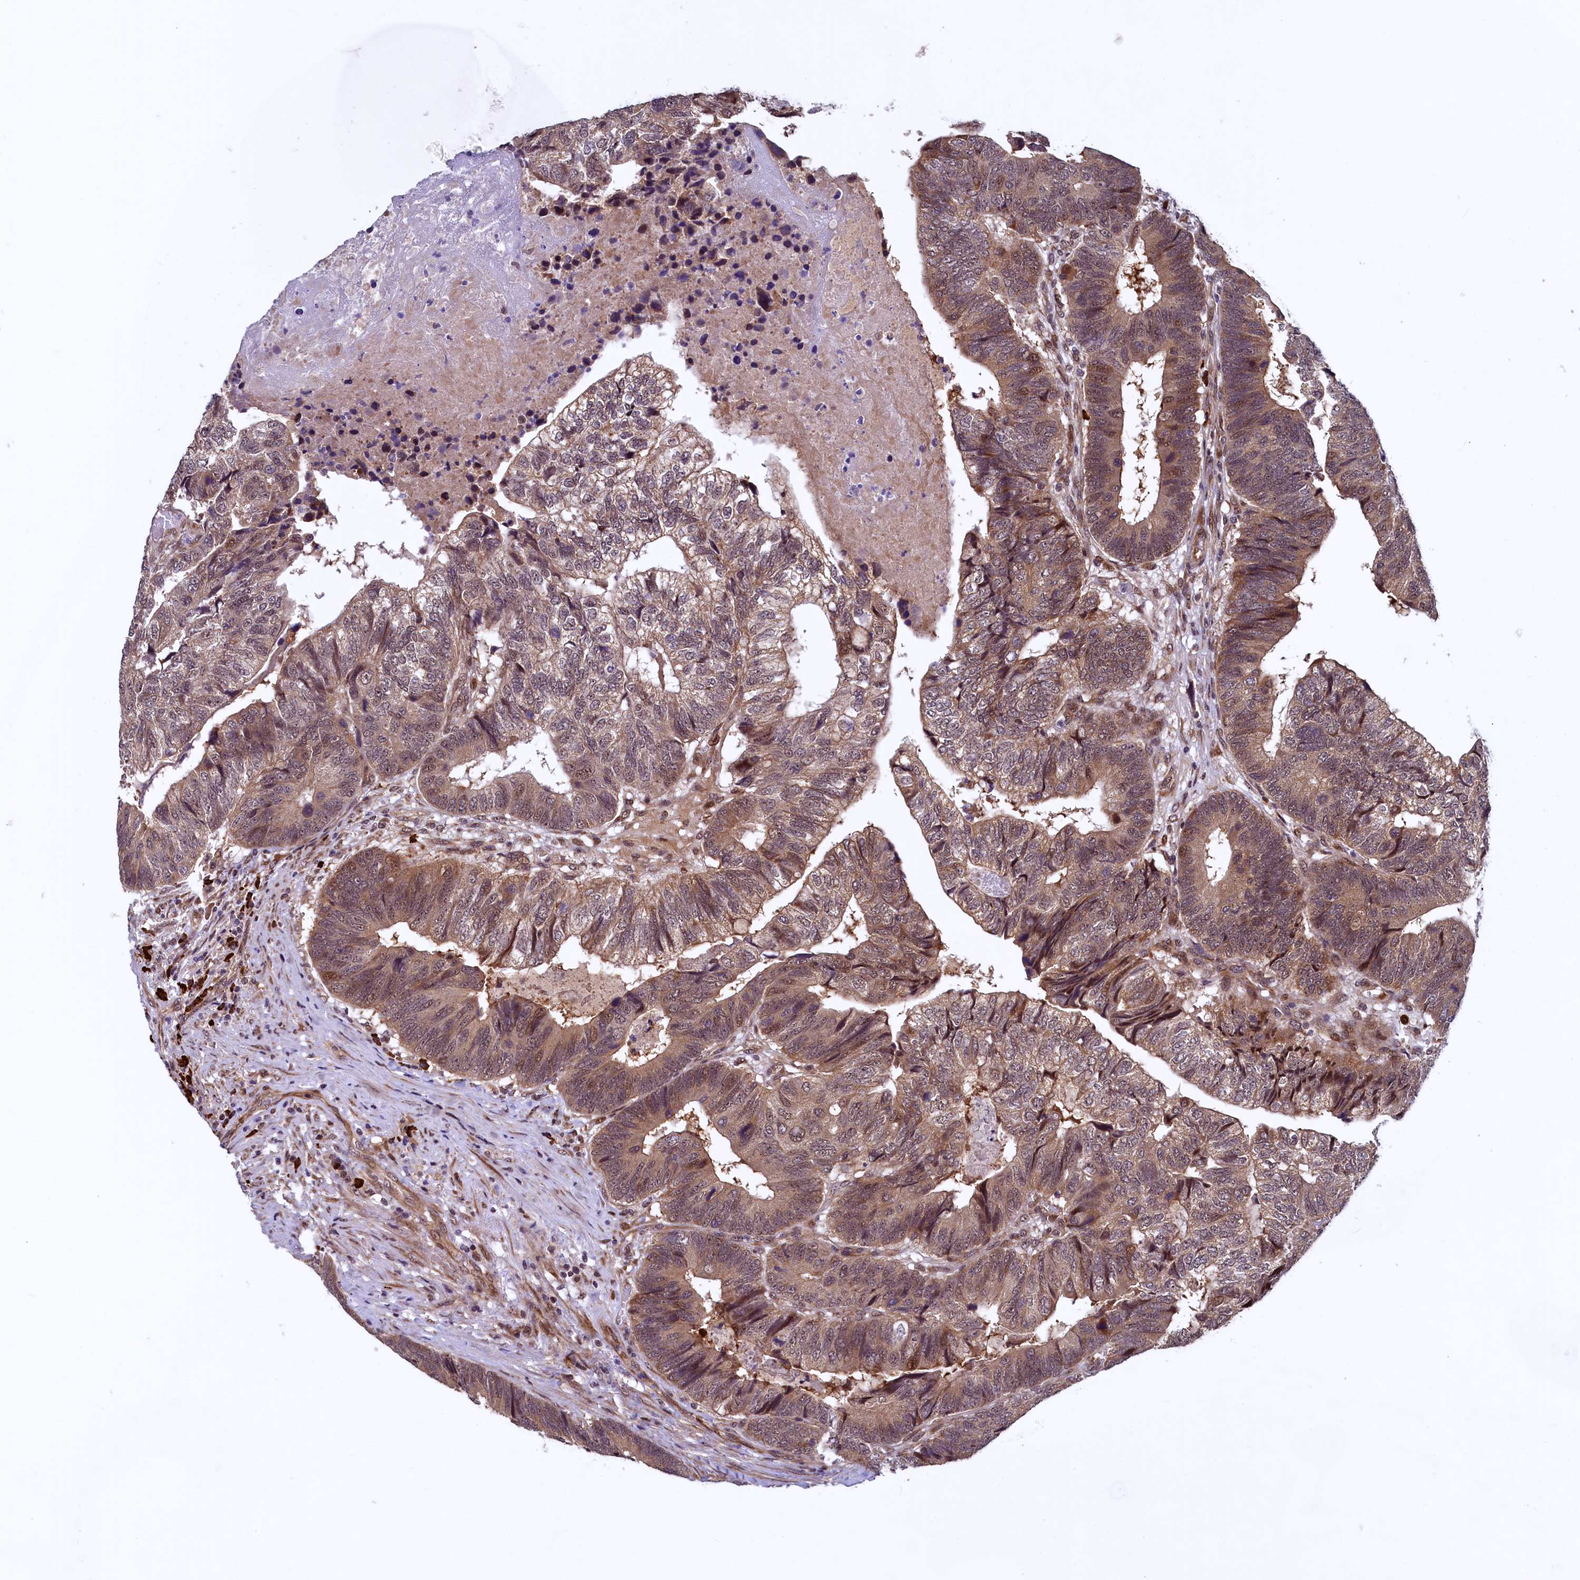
{"staining": {"intensity": "moderate", "quantity": ">75%", "location": "cytoplasmic/membranous,nuclear"}, "tissue": "colorectal cancer", "cell_type": "Tumor cells", "image_type": "cancer", "snomed": [{"axis": "morphology", "description": "Adenocarcinoma, NOS"}, {"axis": "topography", "description": "Colon"}], "caption": "Tumor cells show medium levels of moderate cytoplasmic/membranous and nuclear staining in approximately >75% of cells in colorectal cancer.", "gene": "RBFA", "patient": {"sex": "female", "age": 67}}